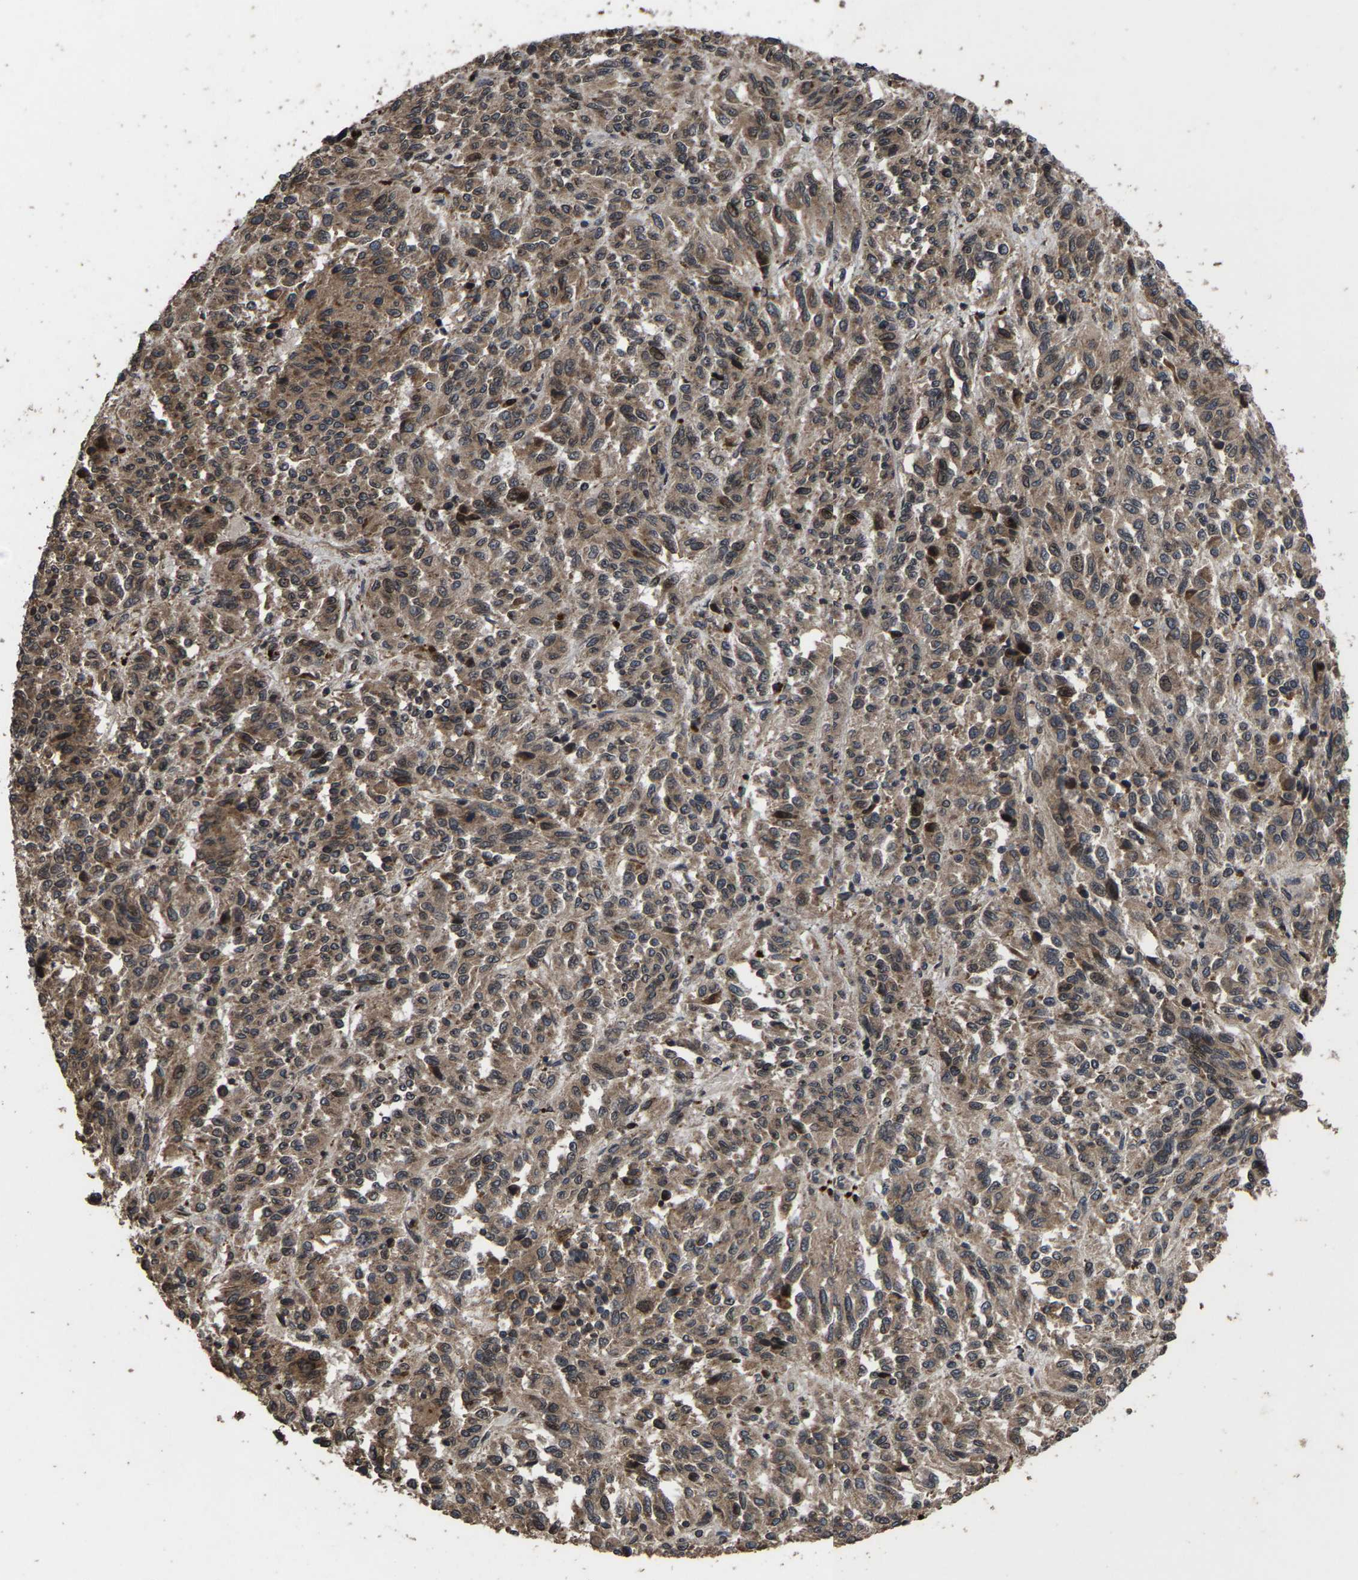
{"staining": {"intensity": "moderate", "quantity": ">75%", "location": "cytoplasmic/membranous"}, "tissue": "melanoma", "cell_type": "Tumor cells", "image_type": "cancer", "snomed": [{"axis": "morphology", "description": "Malignant melanoma, Metastatic site"}, {"axis": "topography", "description": "Lung"}], "caption": "Human malignant melanoma (metastatic site) stained with a brown dye reveals moderate cytoplasmic/membranous positive staining in approximately >75% of tumor cells.", "gene": "HAUS6", "patient": {"sex": "male", "age": 64}}